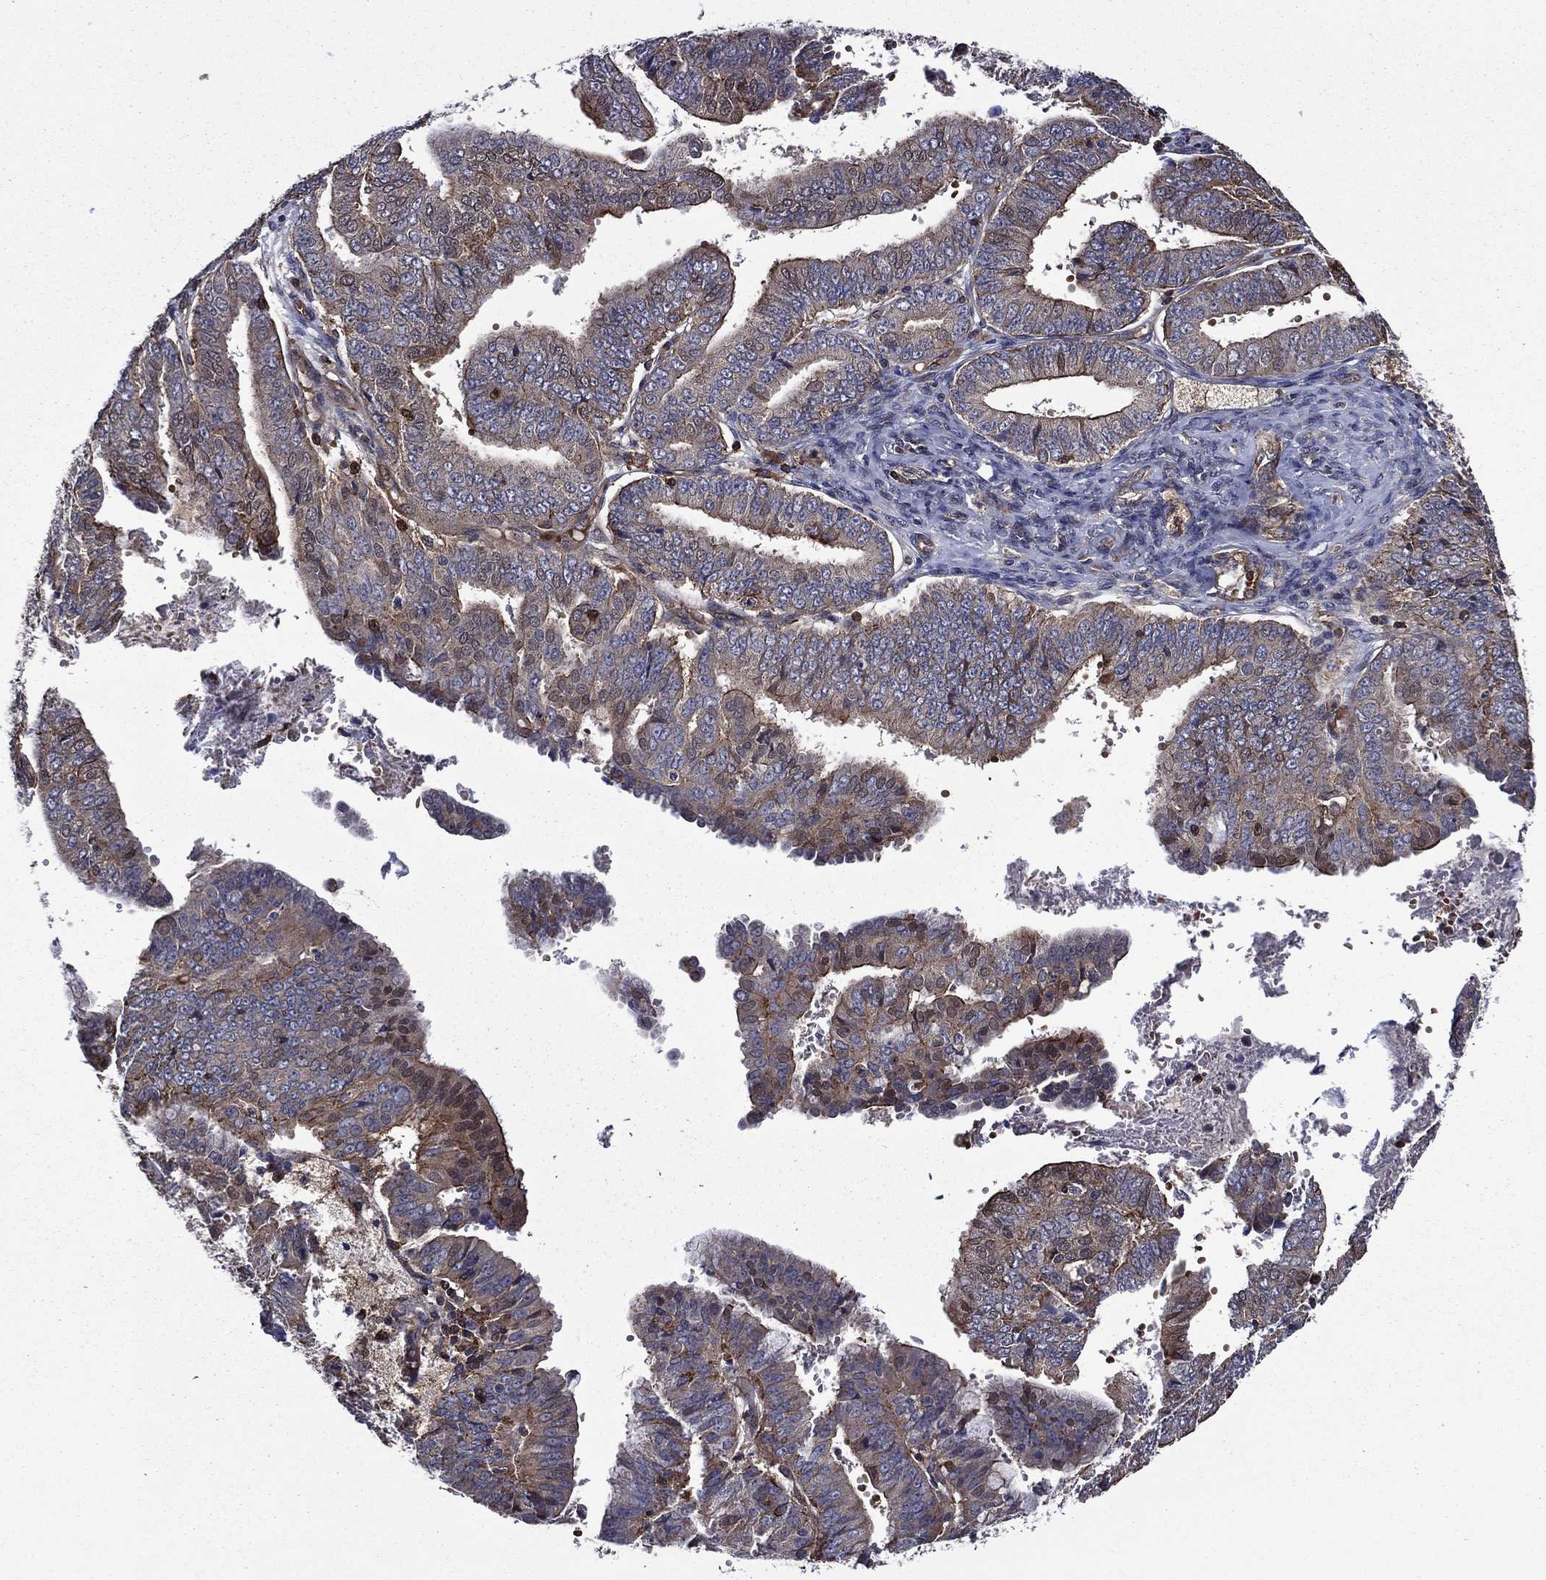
{"staining": {"intensity": "moderate", "quantity": "<25%", "location": "cytoplasmic/membranous"}, "tissue": "endometrial cancer", "cell_type": "Tumor cells", "image_type": "cancer", "snomed": [{"axis": "morphology", "description": "Adenocarcinoma, NOS"}, {"axis": "topography", "description": "Endometrium"}], "caption": "An IHC image of tumor tissue is shown. Protein staining in brown shows moderate cytoplasmic/membranous positivity in endometrial adenocarcinoma within tumor cells. The staining was performed using DAB (3,3'-diaminobenzidine) to visualize the protein expression in brown, while the nuclei were stained in blue with hematoxylin (Magnification: 20x).", "gene": "PLPP3", "patient": {"sex": "female", "age": 63}}